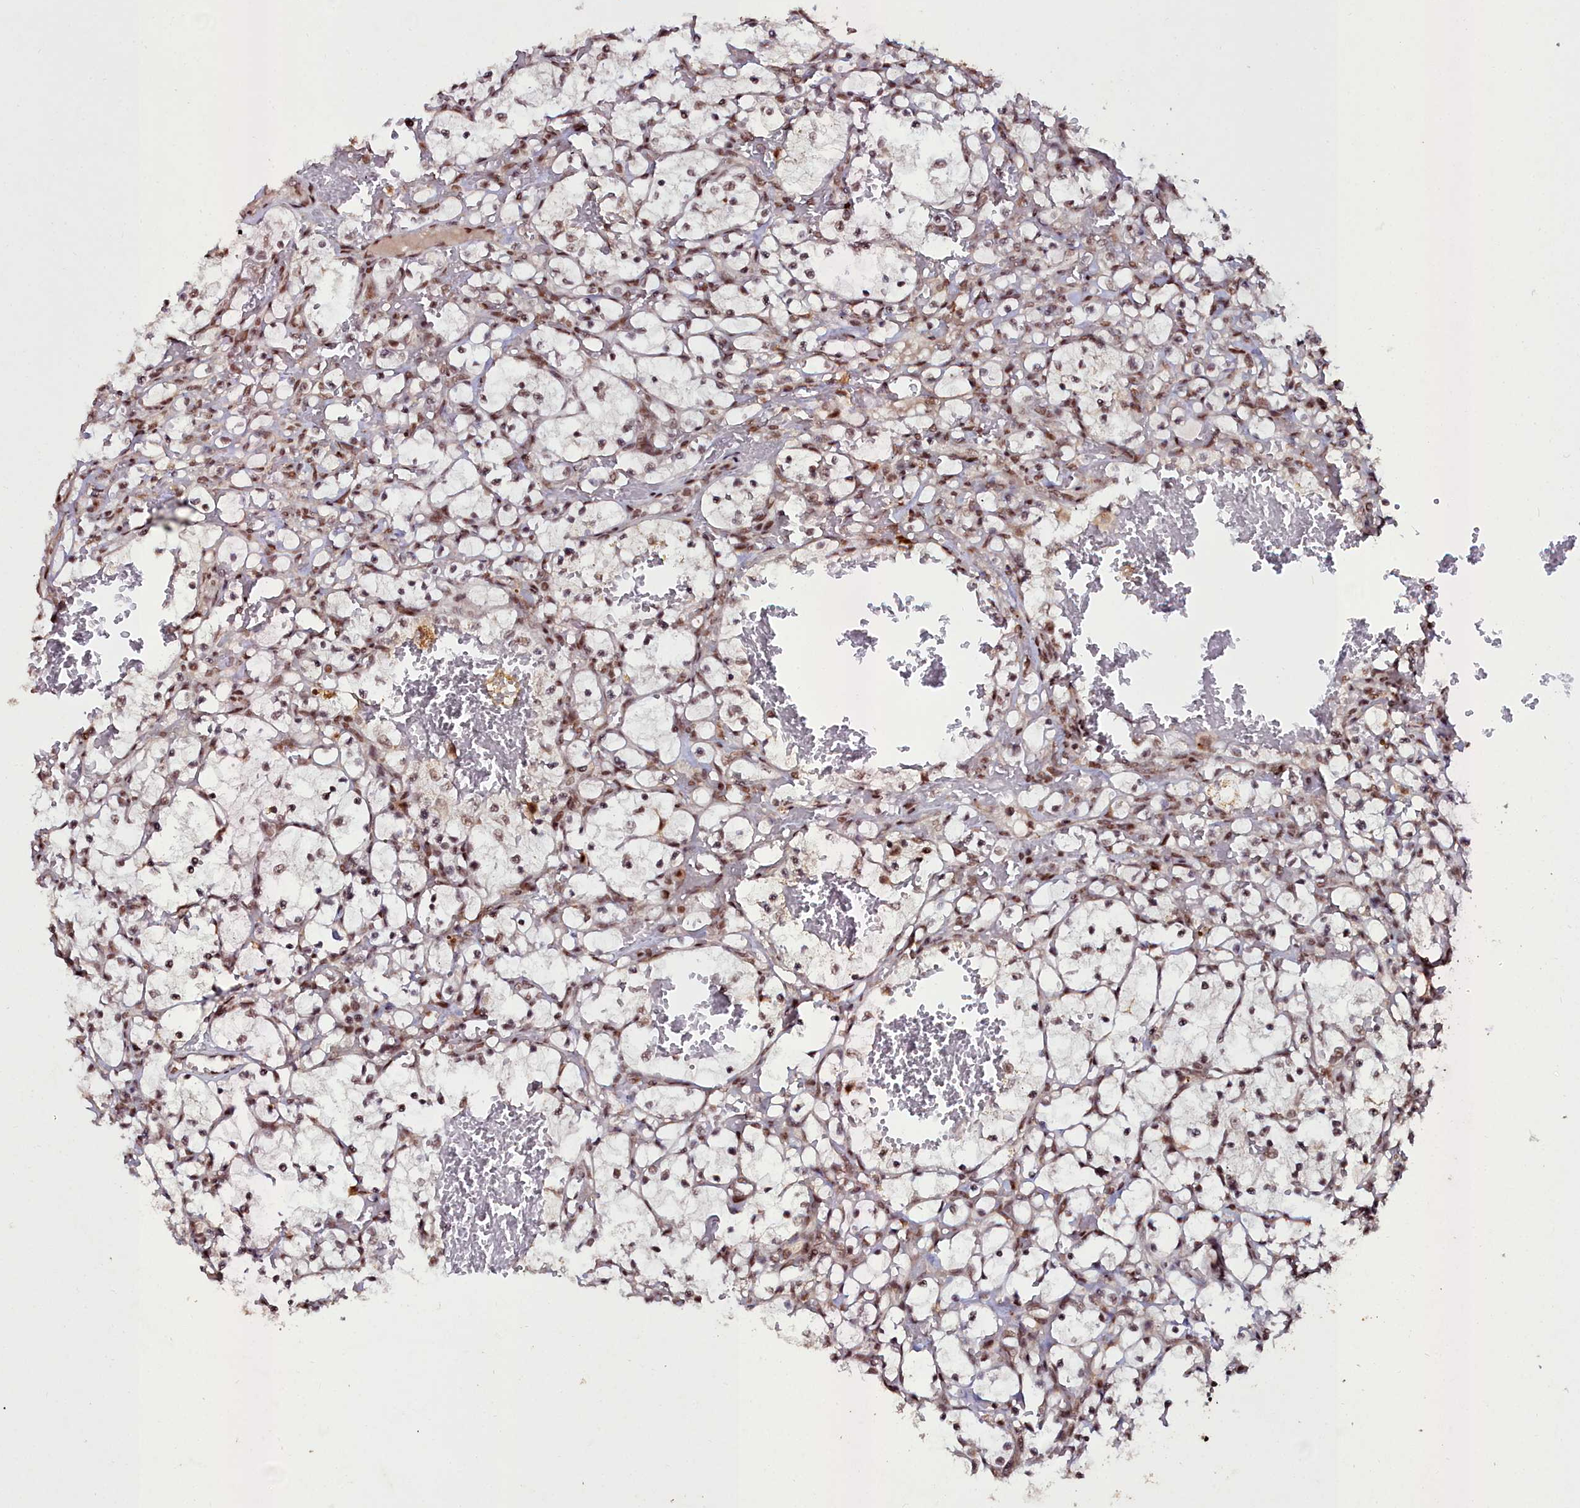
{"staining": {"intensity": "moderate", "quantity": ">75%", "location": "nuclear"}, "tissue": "renal cancer", "cell_type": "Tumor cells", "image_type": "cancer", "snomed": [{"axis": "morphology", "description": "Adenocarcinoma, NOS"}, {"axis": "topography", "description": "Kidney"}], "caption": "Brown immunohistochemical staining in renal adenocarcinoma reveals moderate nuclear positivity in about >75% of tumor cells.", "gene": "CXXC1", "patient": {"sex": "female", "age": 69}}